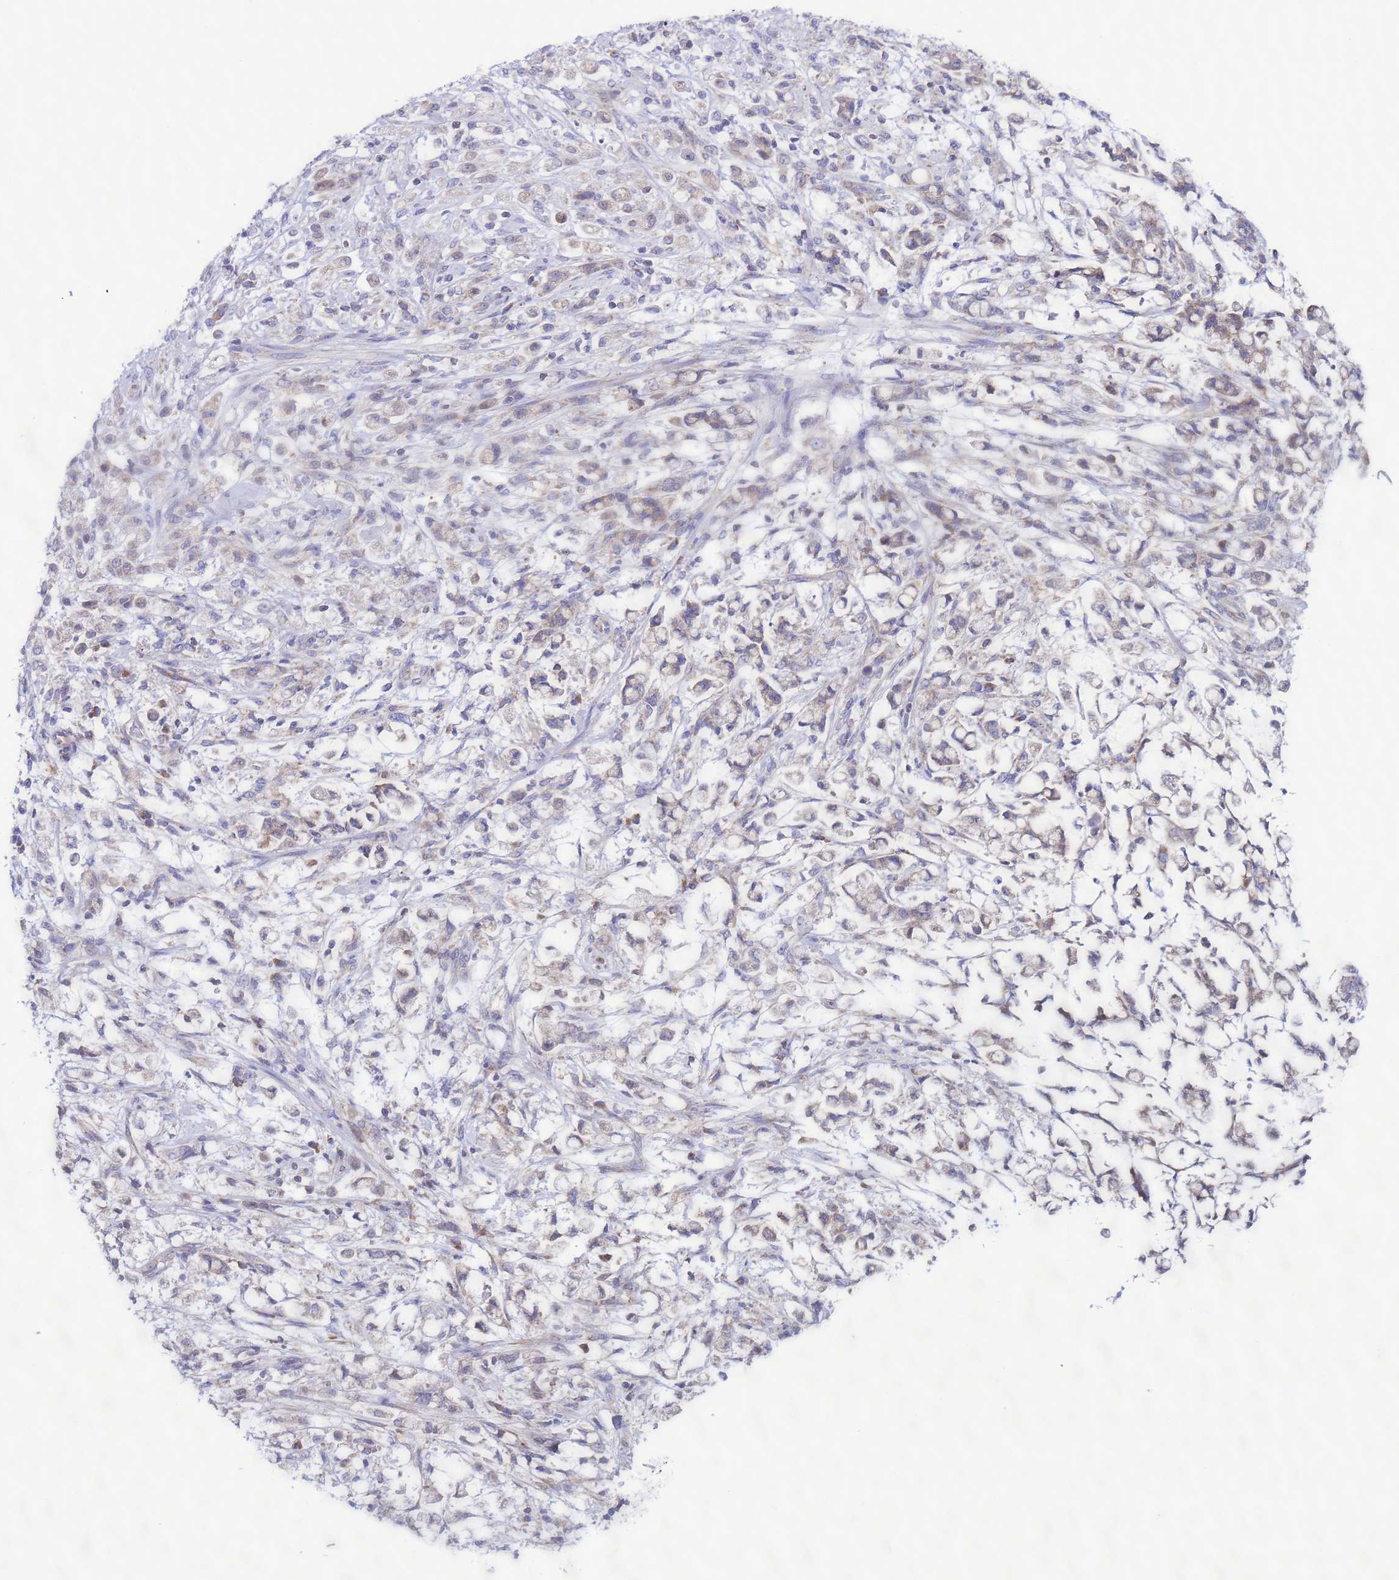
{"staining": {"intensity": "negative", "quantity": "none", "location": "none"}, "tissue": "stomach cancer", "cell_type": "Tumor cells", "image_type": "cancer", "snomed": [{"axis": "morphology", "description": "Adenocarcinoma, NOS"}, {"axis": "topography", "description": "Stomach"}], "caption": "The immunohistochemistry (IHC) histopathology image has no significant expression in tumor cells of stomach adenocarcinoma tissue.", "gene": "AHI1", "patient": {"sex": "female", "age": 60}}